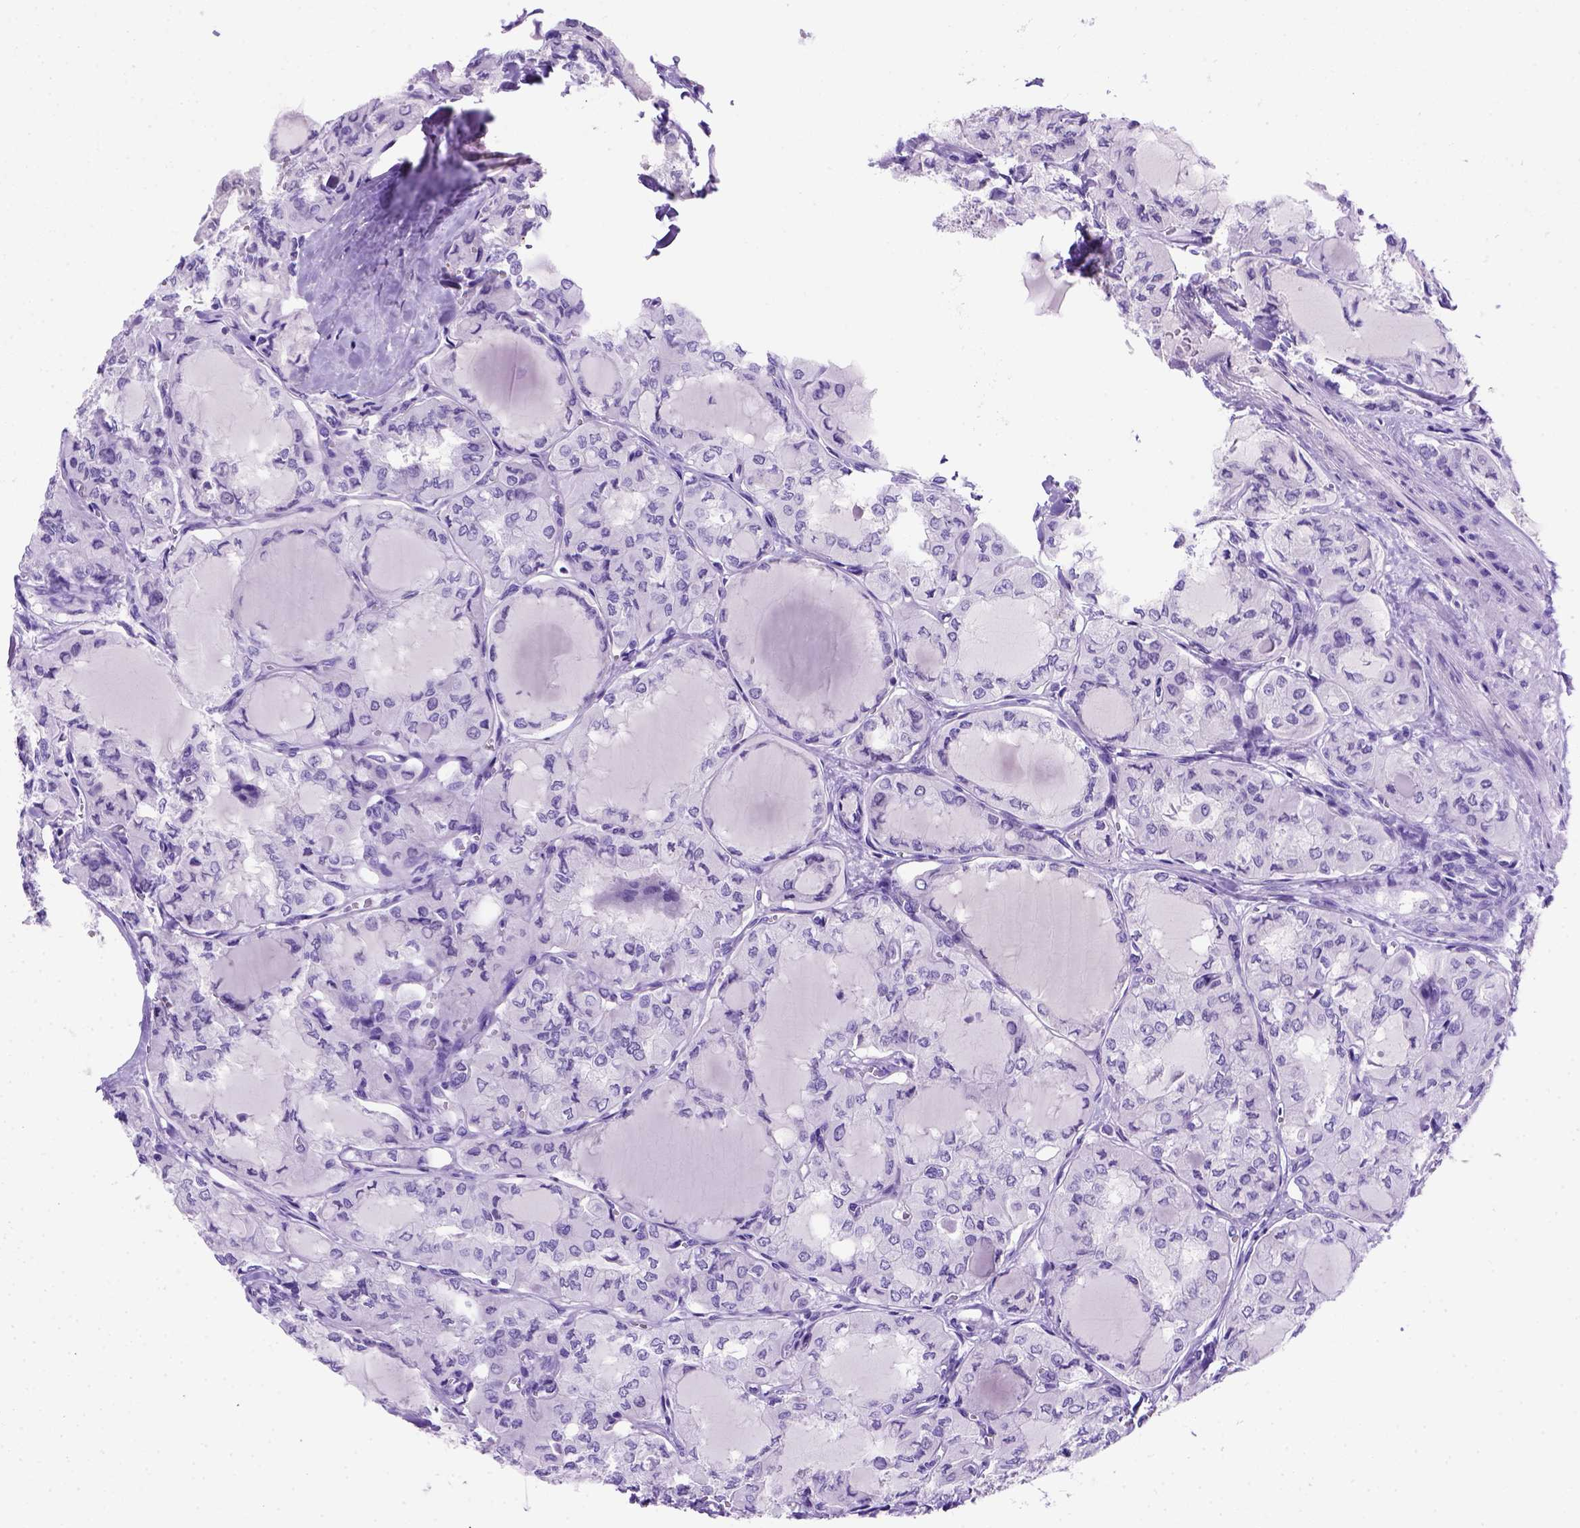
{"staining": {"intensity": "negative", "quantity": "none", "location": "none"}, "tissue": "thyroid cancer", "cell_type": "Tumor cells", "image_type": "cancer", "snomed": [{"axis": "morphology", "description": "Papillary adenocarcinoma, NOS"}, {"axis": "topography", "description": "Thyroid gland"}], "caption": "Tumor cells are negative for protein expression in human thyroid cancer (papillary adenocarcinoma). Nuclei are stained in blue.", "gene": "FOXI1", "patient": {"sex": "male", "age": 20}}